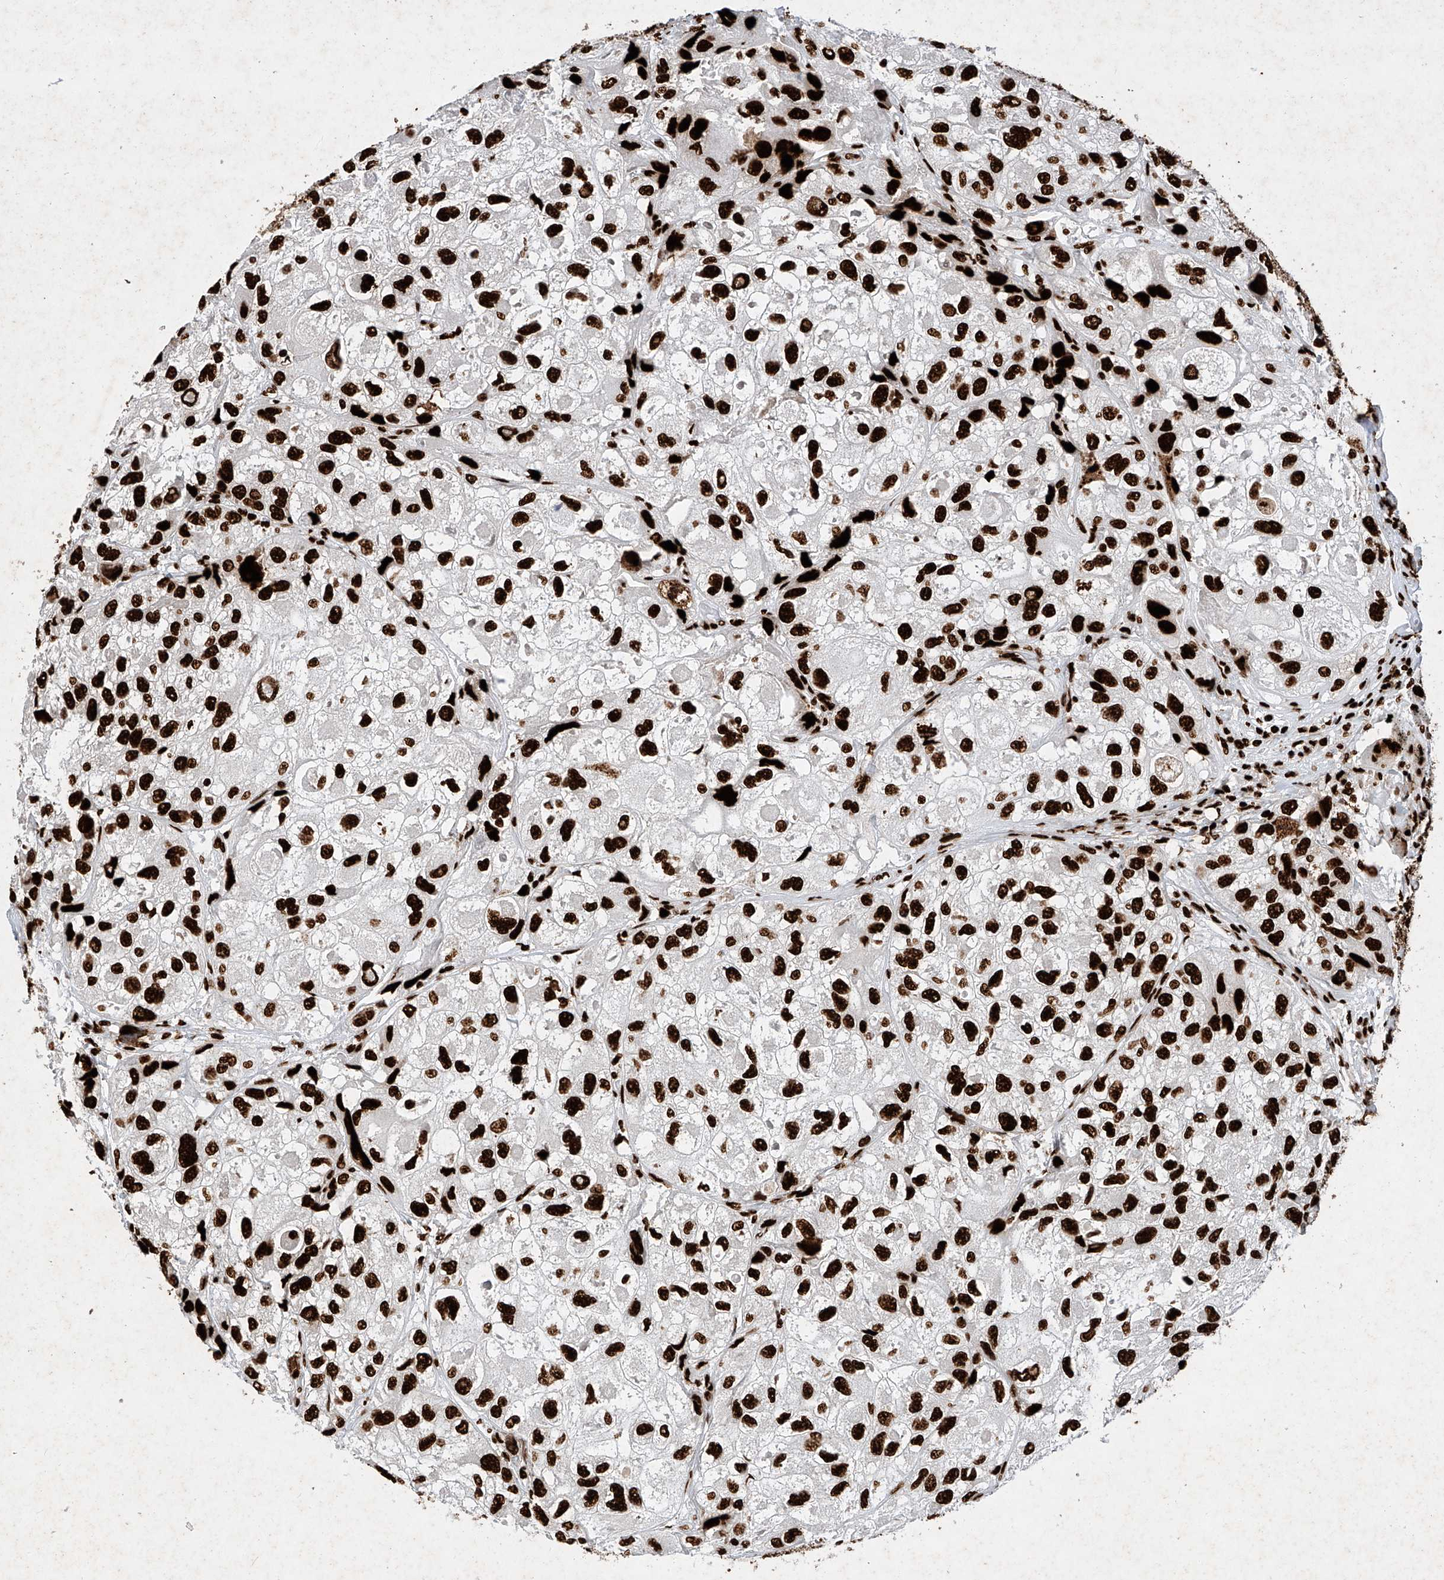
{"staining": {"intensity": "strong", "quantity": ">75%", "location": "nuclear"}, "tissue": "urothelial cancer", "cell_type": "Tumor cells", "image_type": "cancer", "snomed": [{"axis": "morphology", "description": "Urothelial carcinoma, High grade"}, {"axis": "topography", "description": "Urinary bladder"}], "caption": "Immunohistochemical staining of human urothelial carcinoma (high-grade) demonstrates high levels of strong nuclear expression in about >75% of tumor cells.", "gene": "SRSF6", "patient": {"sex": "female", "age": 64}}